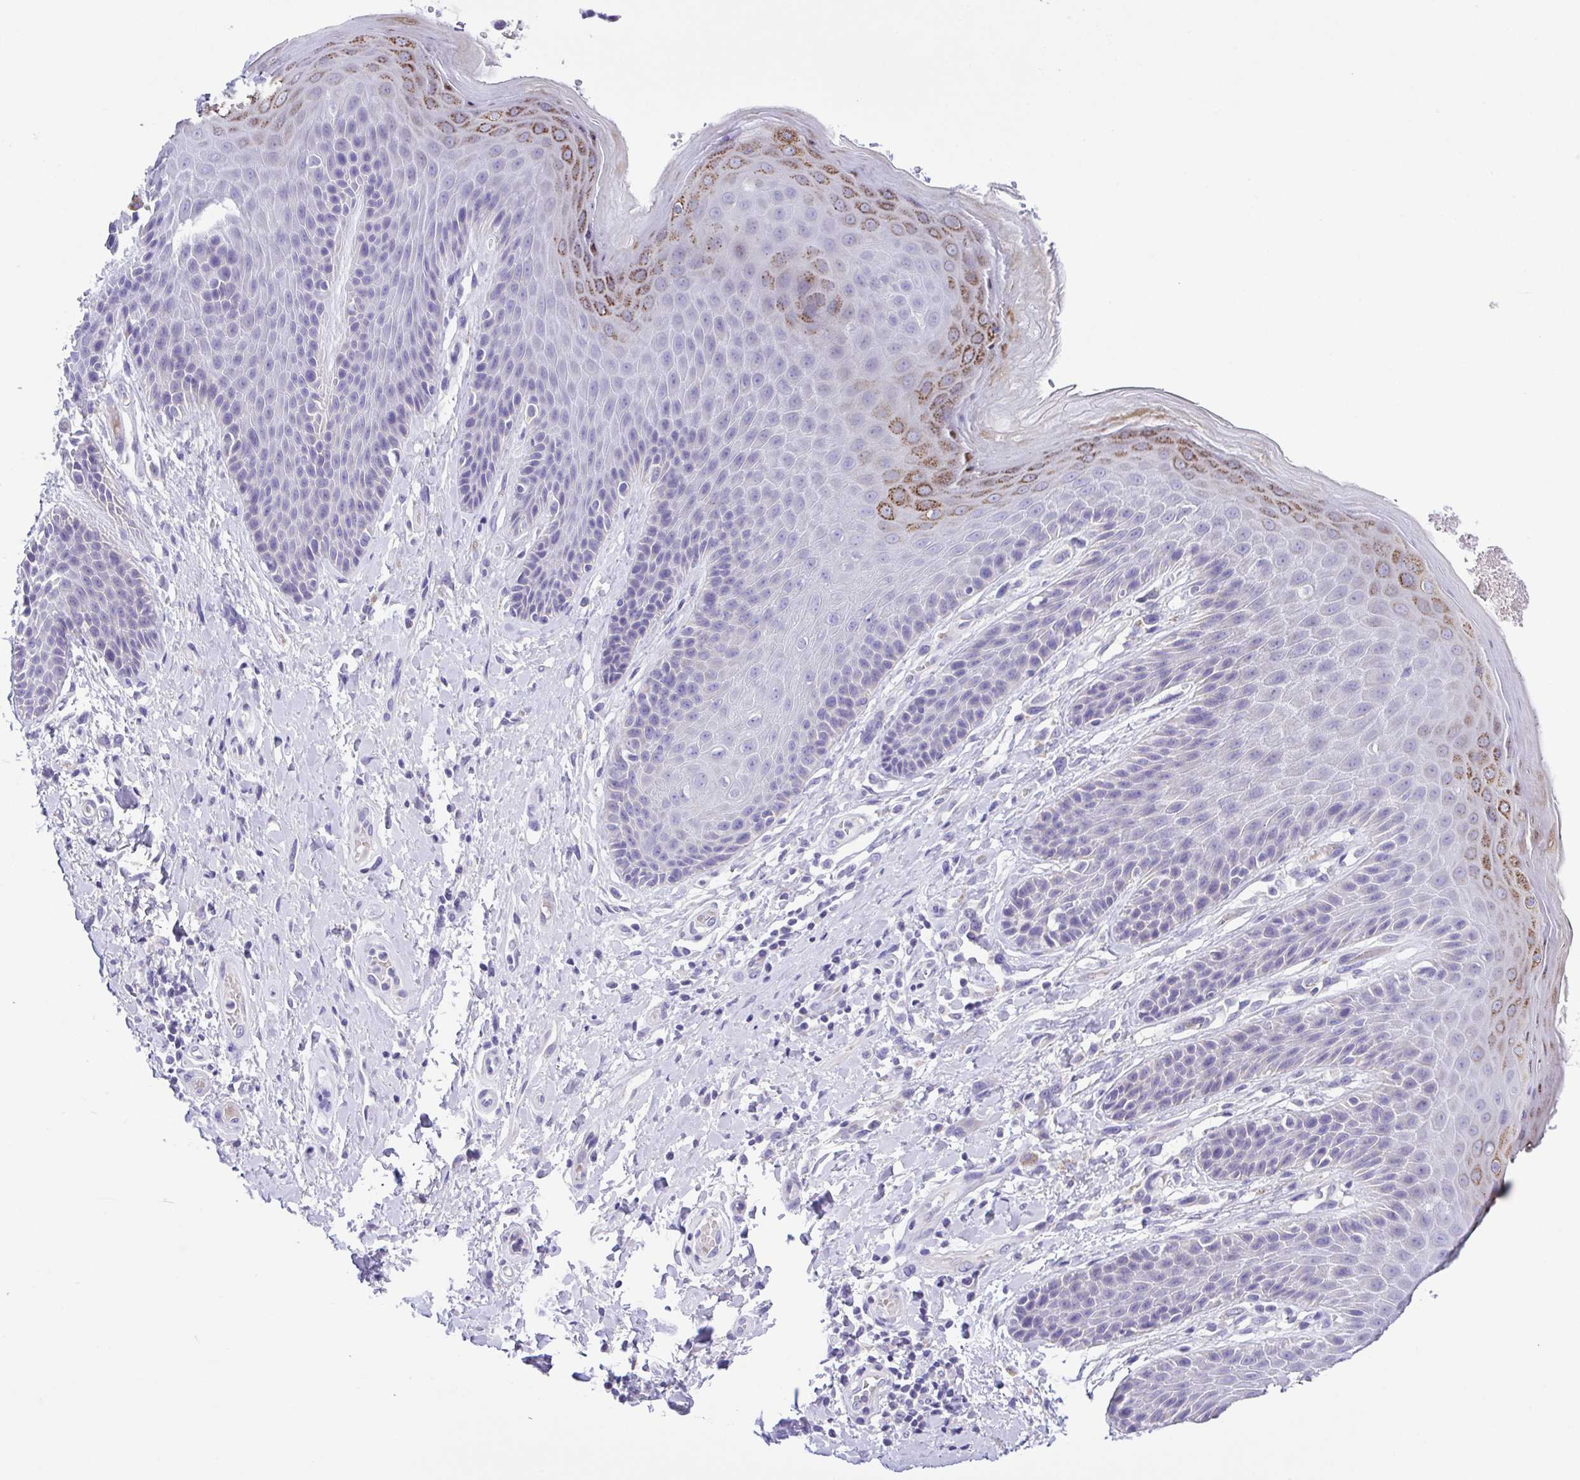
{"staining": {"intensity": "moderate", "quantity": "<25%", "location": "cytoplasmic/membranous"}, "tissue": "skin", "cell_type": "Epidermal cells", "image_type": "normal", "snomed": [{"axis": "morphology", "description": "Normal tissue, NOS"}, {"axis": "topography", "description": "Anal"}, {"axis": "topography", "description": "Peripheral nerve tissue"}], "caption": "The image demonstrates staining of unremarkable skin, revealing moderate cytoplasmic/membranous protein expression (brown color) within epidermal cells. The staining was performed using DAB (3,3'-diaminobenzidine), with brown indicating positive protein expression. Nuclei are stained blue with hematoxylin.", "gene": "CD72", "patient": {"sex": "male", "age": 51}}